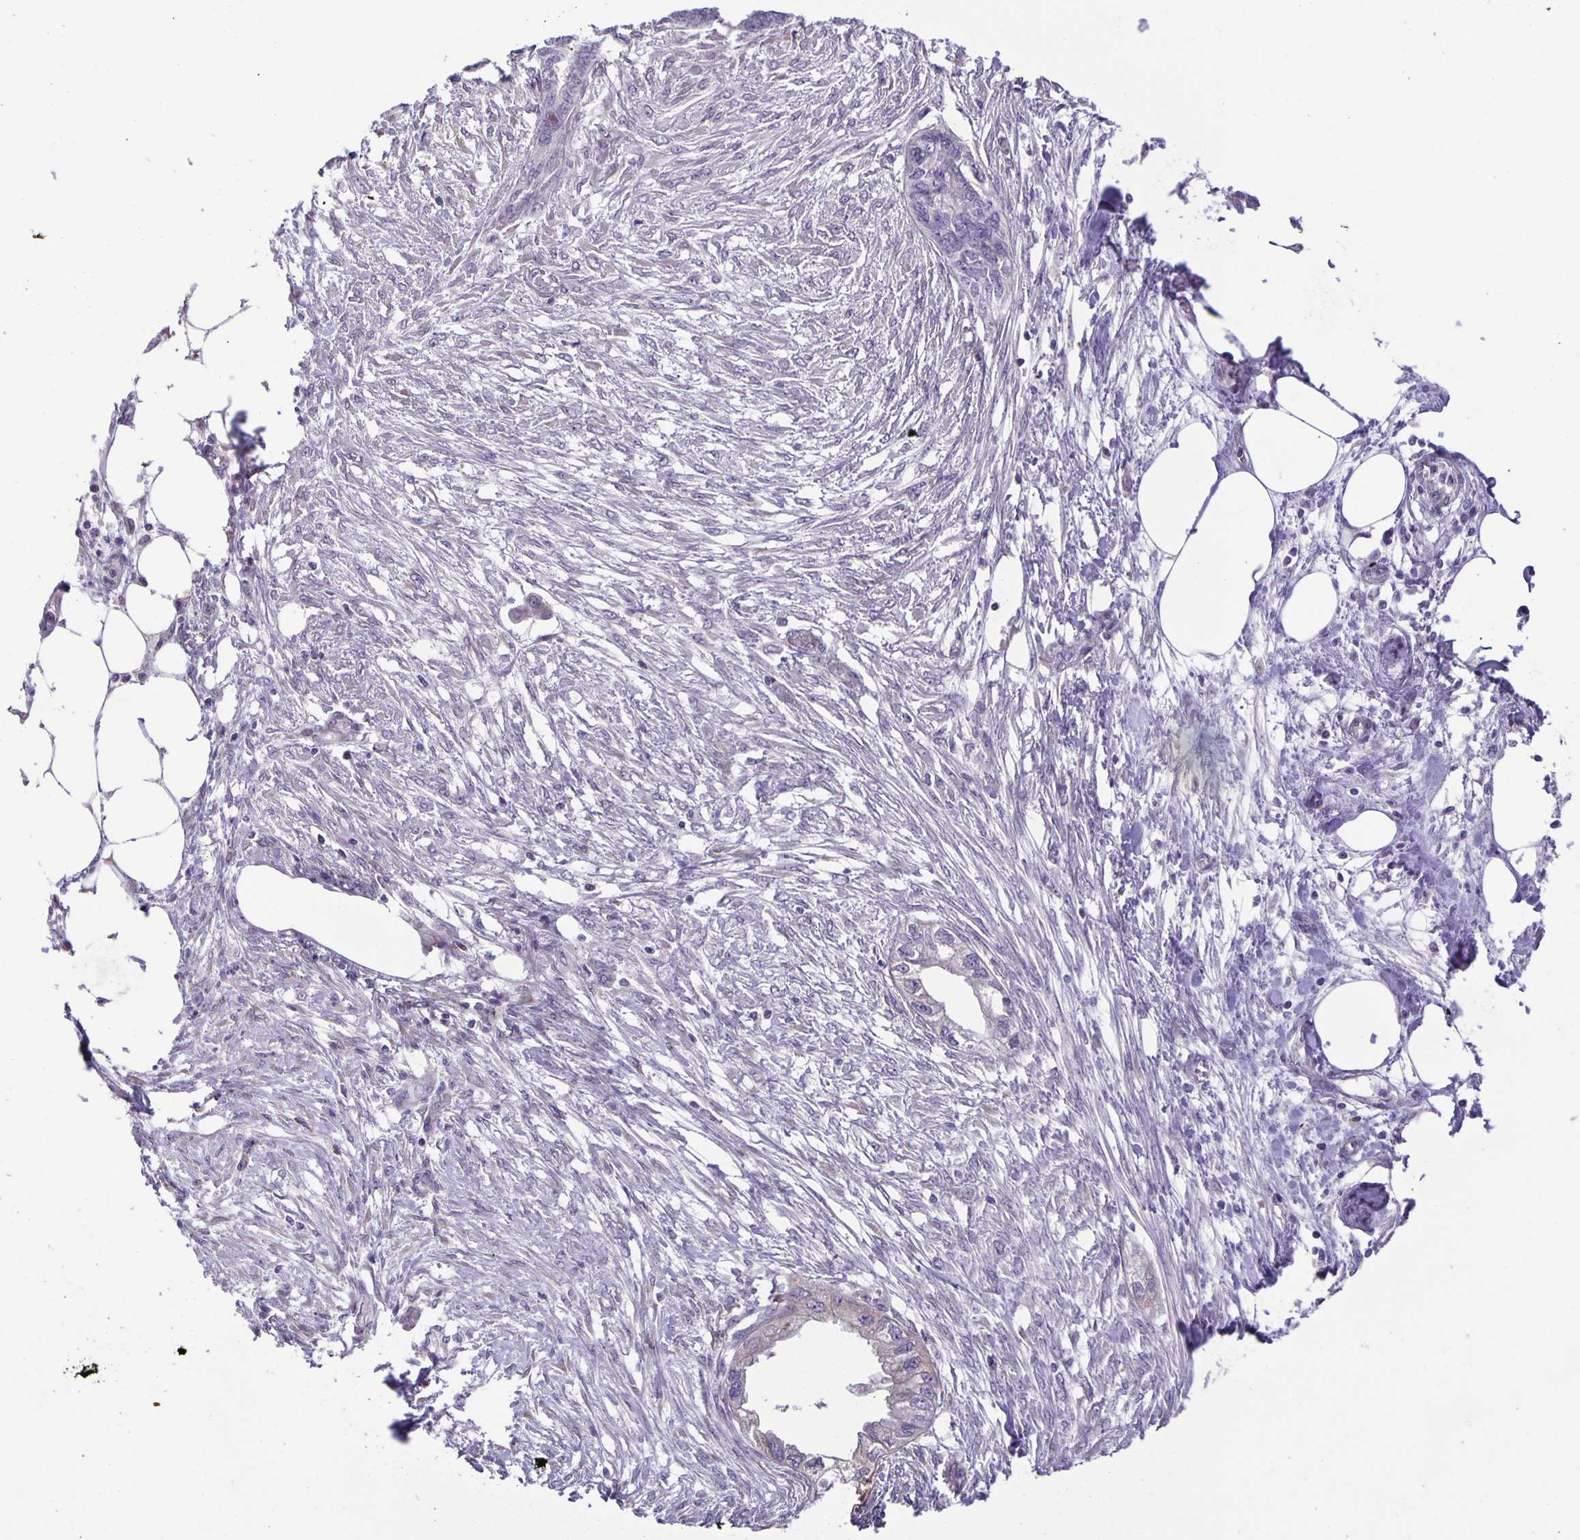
{"staining": {"intensity": "weak", "quantity": "25%-75%", "location": "cytoplasmic/membranous"}, "tissue": "endometrial cancer", "cell_type": "Tumor cells", "image_type": "cancer", "snomed": [{"axis": "morphology", "description": "Adenocarcinoma, NOS"}, {"axis": "morphology", "description": "Adenocarcinoma, metastatic, NOS"}, {"axis": "topography", "description": "Adipose tissue"}, {"axis": "topography", "description": "Endometrium"}], "caption": "High-power microscopy captured an immunohistochemistry (IHC) histopathology image of endometrial cancer (adenocarcinoma), revealing weak cytoplasmic/membranous expression in about 25%-75% of tumor cells. The staining is performed using DAB brown chromogen to label protein expression. The nuclei are counter-stained blue using hematoxylin.", "gene": "MAPK12", "patient": {"sex": "female", "age": 67}}